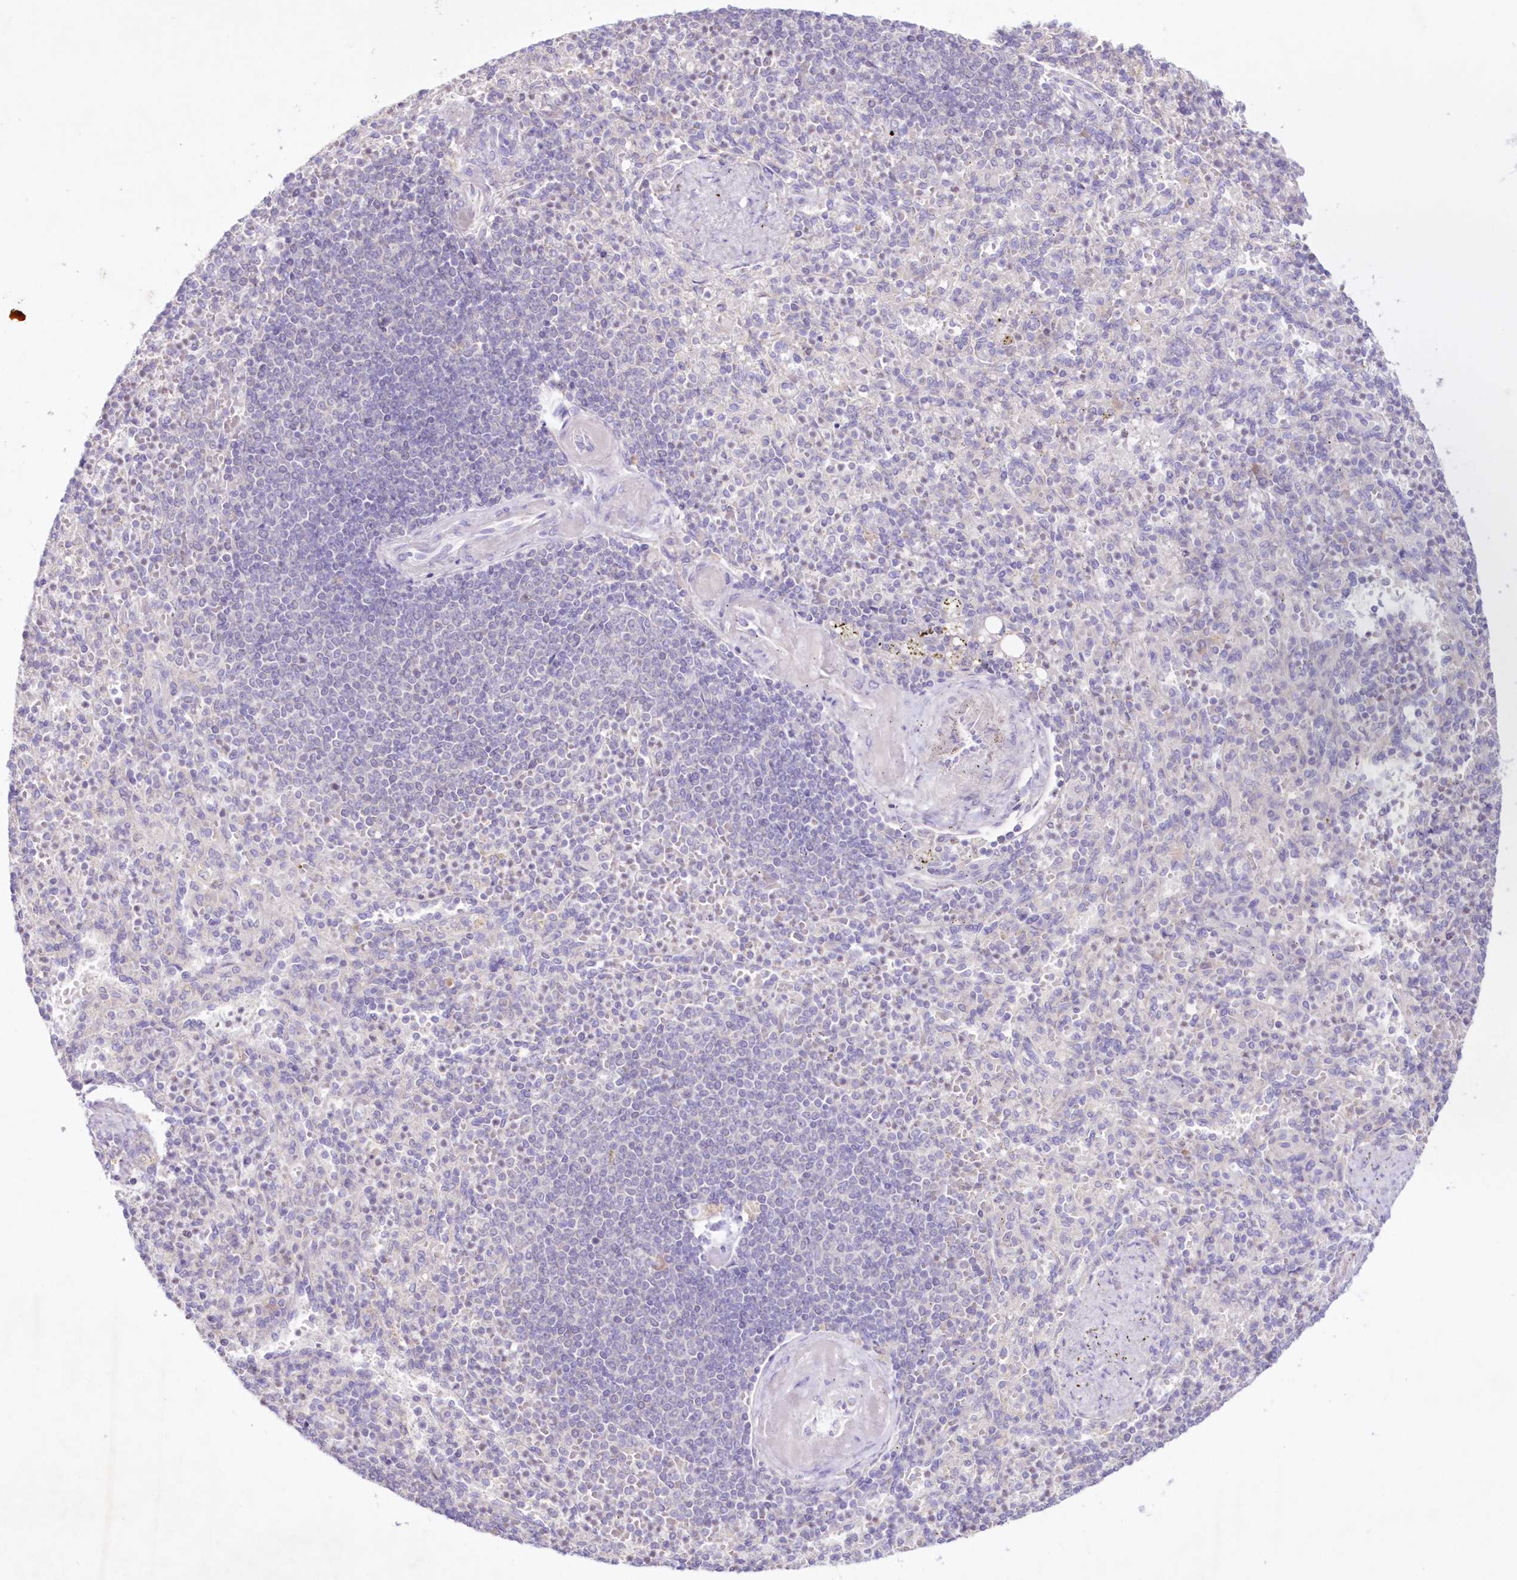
{"staining": {"intensity": "negative", "quantity": "none", "location": "none"}, "tissue": "spleen", "cell_type": "Cells in red pulp", "image_type": "normal", "snomed": [{"axis": "morphology", "description": "Normal tissue, NOS"}, {"axis": "topography", "description": "Spleen"}], "caption": "Immunohistochemical staining of normal human spleen reveals no significant staining in cells in red pulp.", "gene": "NEU4", "patient": {"sex": "female", "age": 74}}